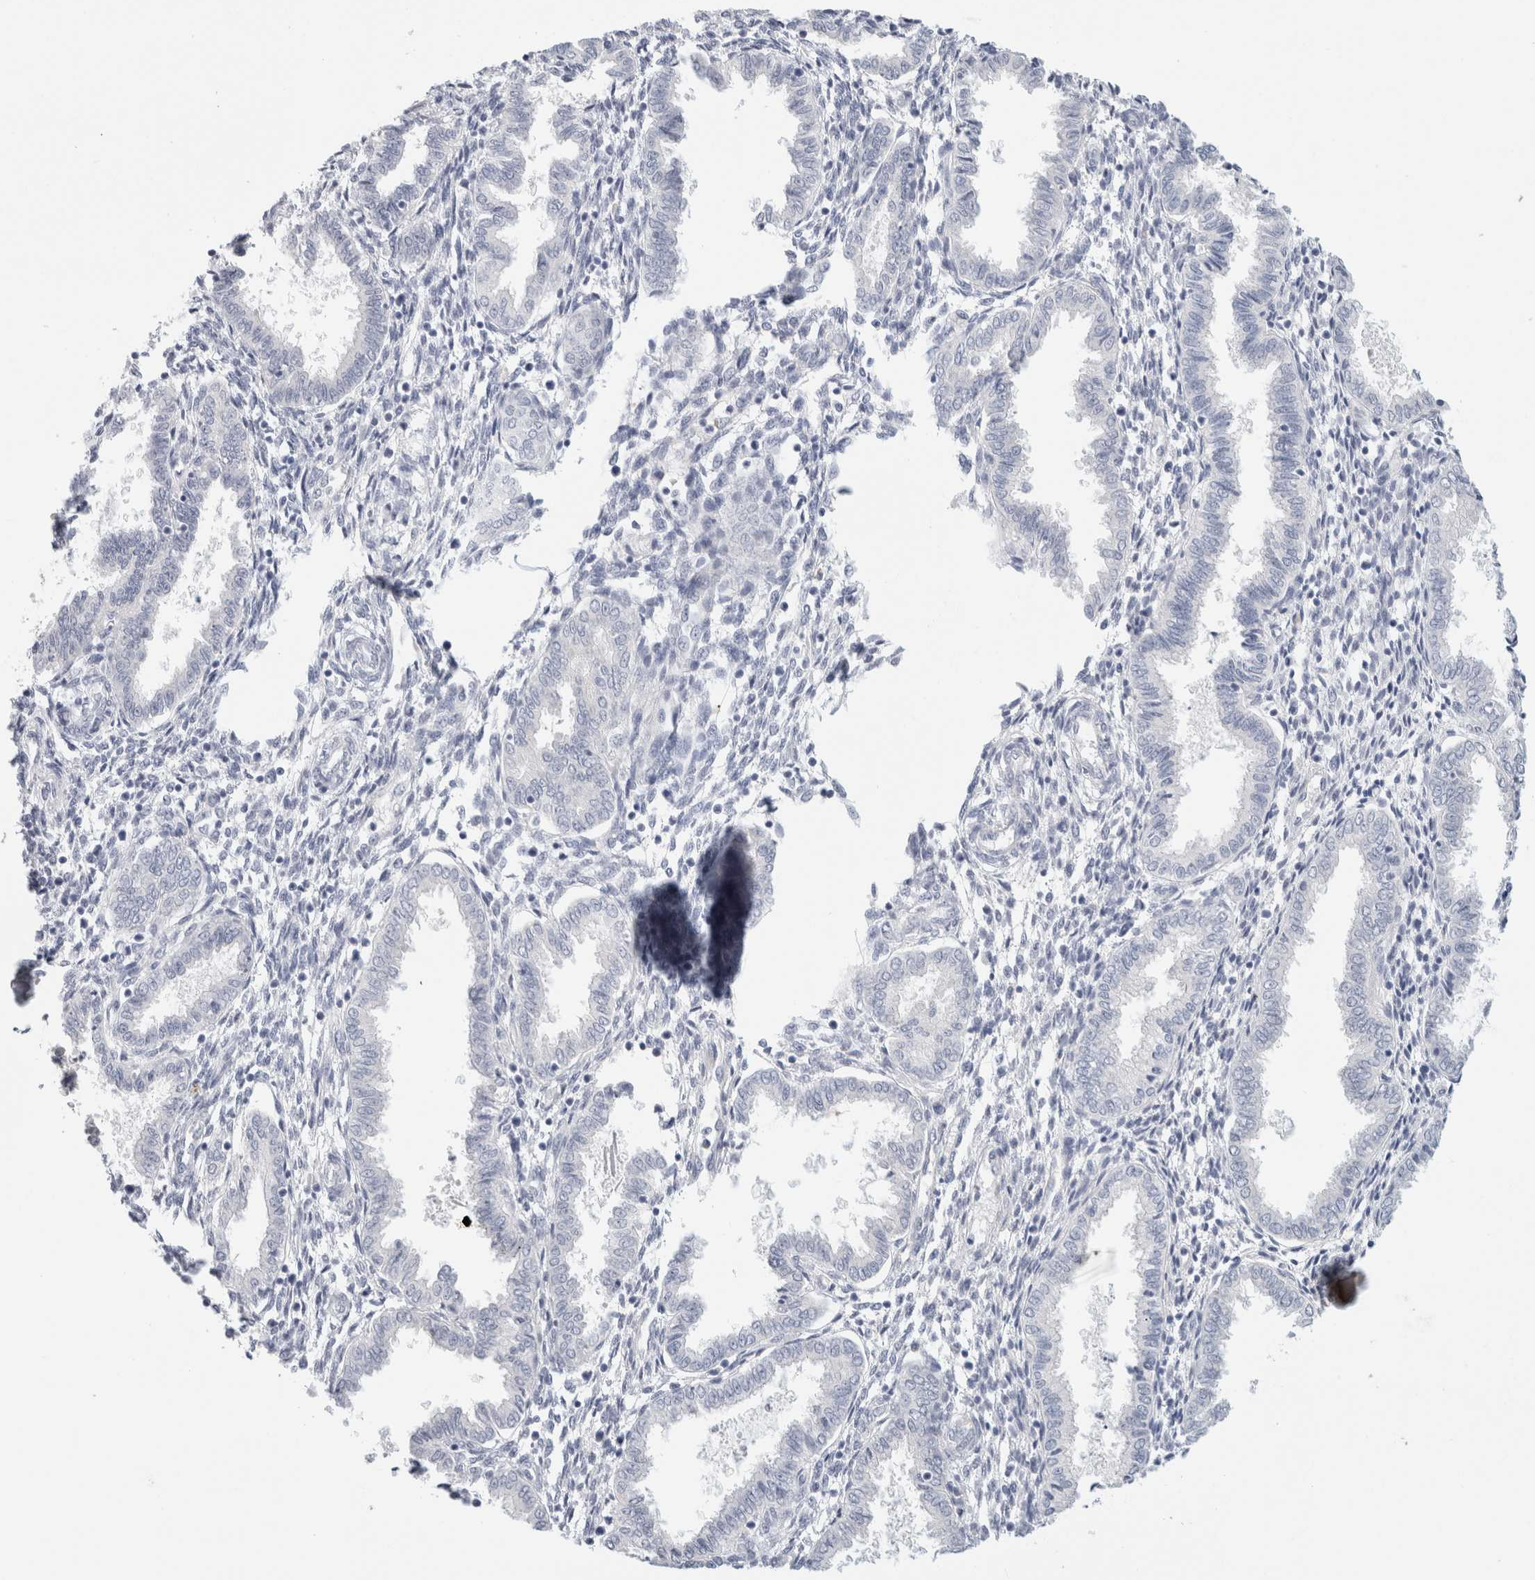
{"staining": {"intensity": "negative", "quantity": "none", "location": "none"}, "tissue": "endometrium", "cell_type": "Cells in endometrial stroma", "image_type": "normal", "snomed": [{"axis": "morphology", "description": "Normal tissue, NOS"}, {"axis": "topography", "description": "Endometrium"}], "caption": "Image shows no protein positivity in cells in endometrial stroma of normal endometrium. (DAB IHC, high magnification).", "gene": "RTN4", "patient": {"sex": "female", "age": 33}}